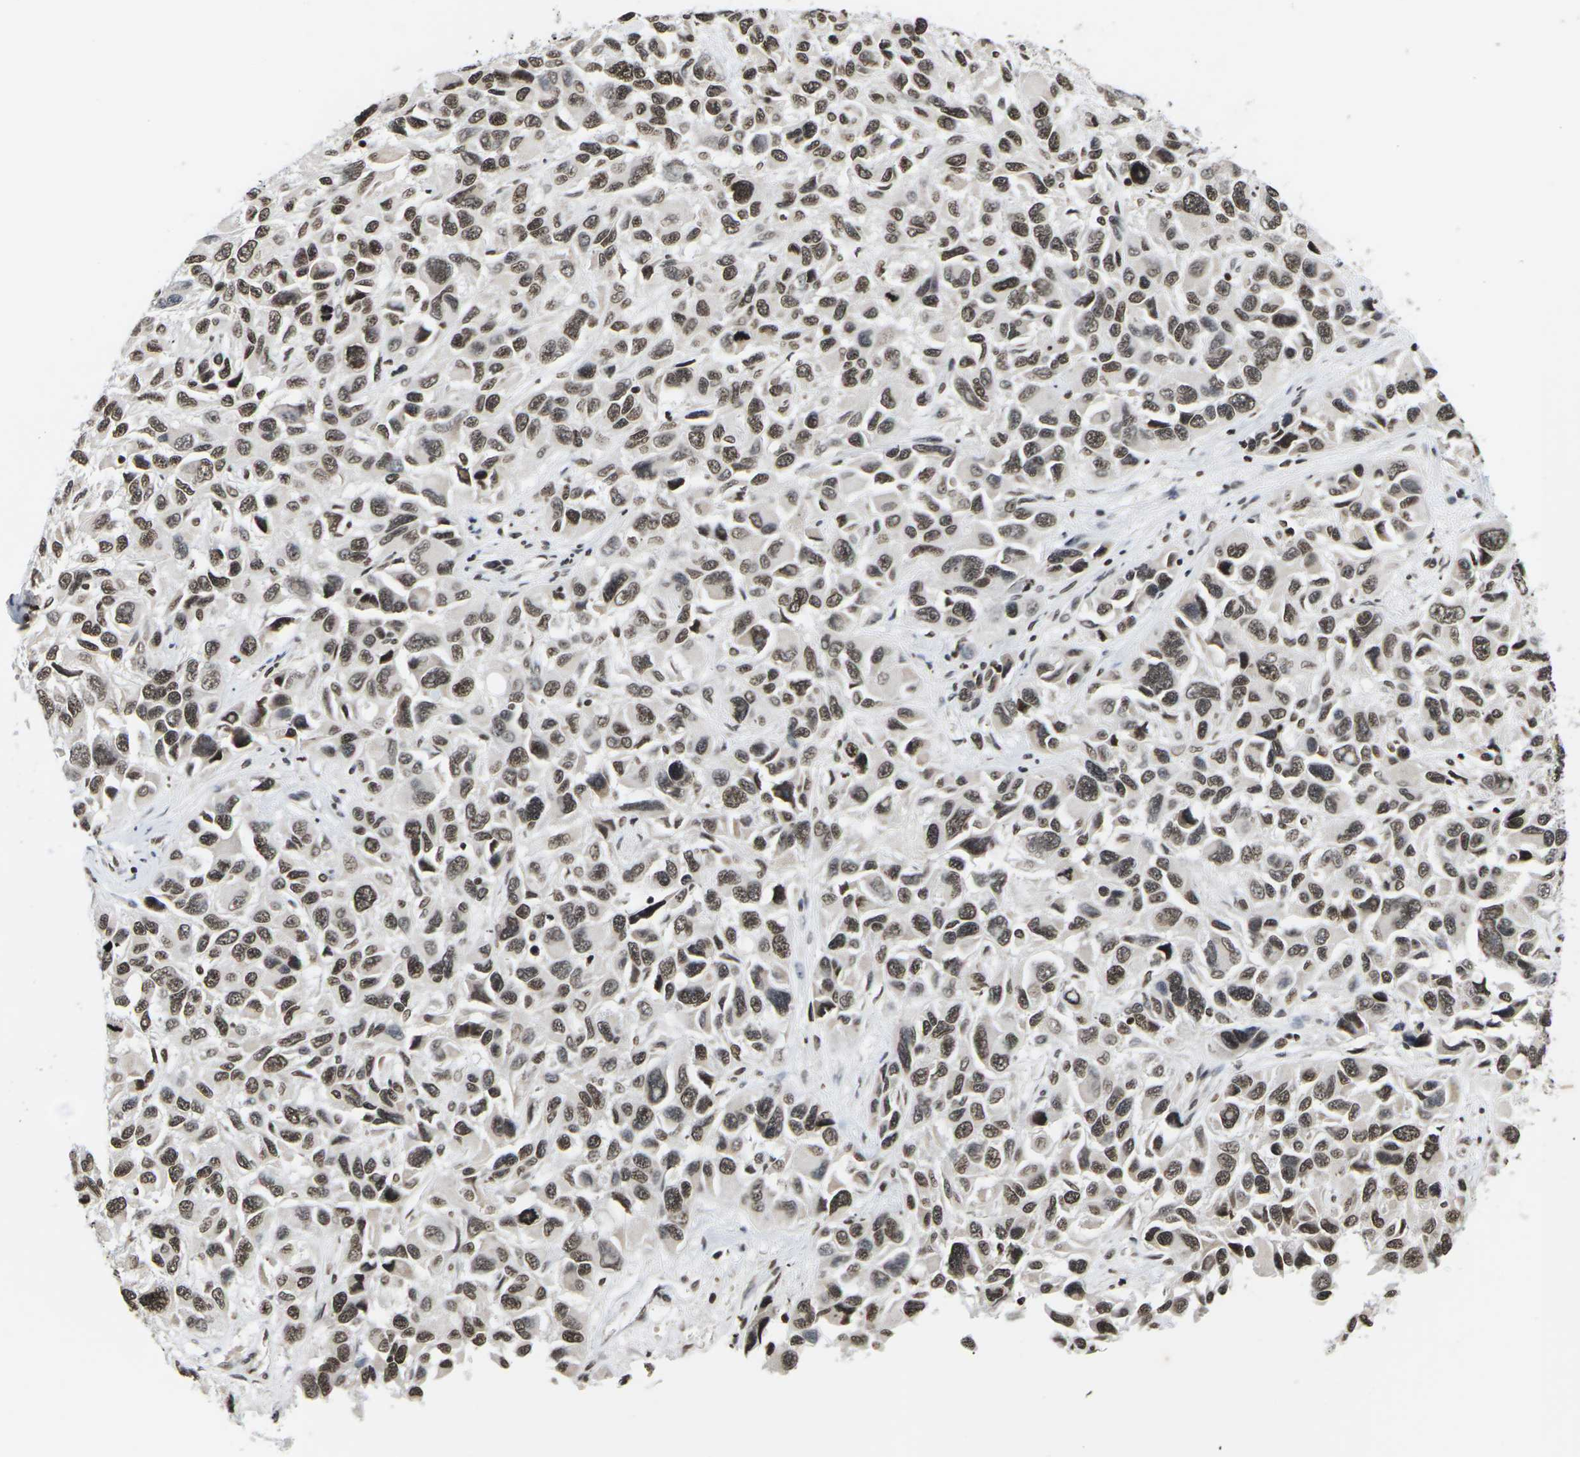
{"staining": {"intensity": "moderate", "quantity": "25%-75%", "location": "nuclear"}, "tissue": "melanoma", "cell_type": "Tumor cells", "image_type": "cancer", "snomed": [{"axis": "morphology", "description": "Malignant melanoma, NOS"}, {"axis": "topography", "description": "Skin"}], "caption": "This is a histology image of IHC staining of malignant melanoma, which shows moderate positivity in the nuclear of tumor cells.", "gene": "ETV5", "patient": {"sex": "male", "age": 53}}